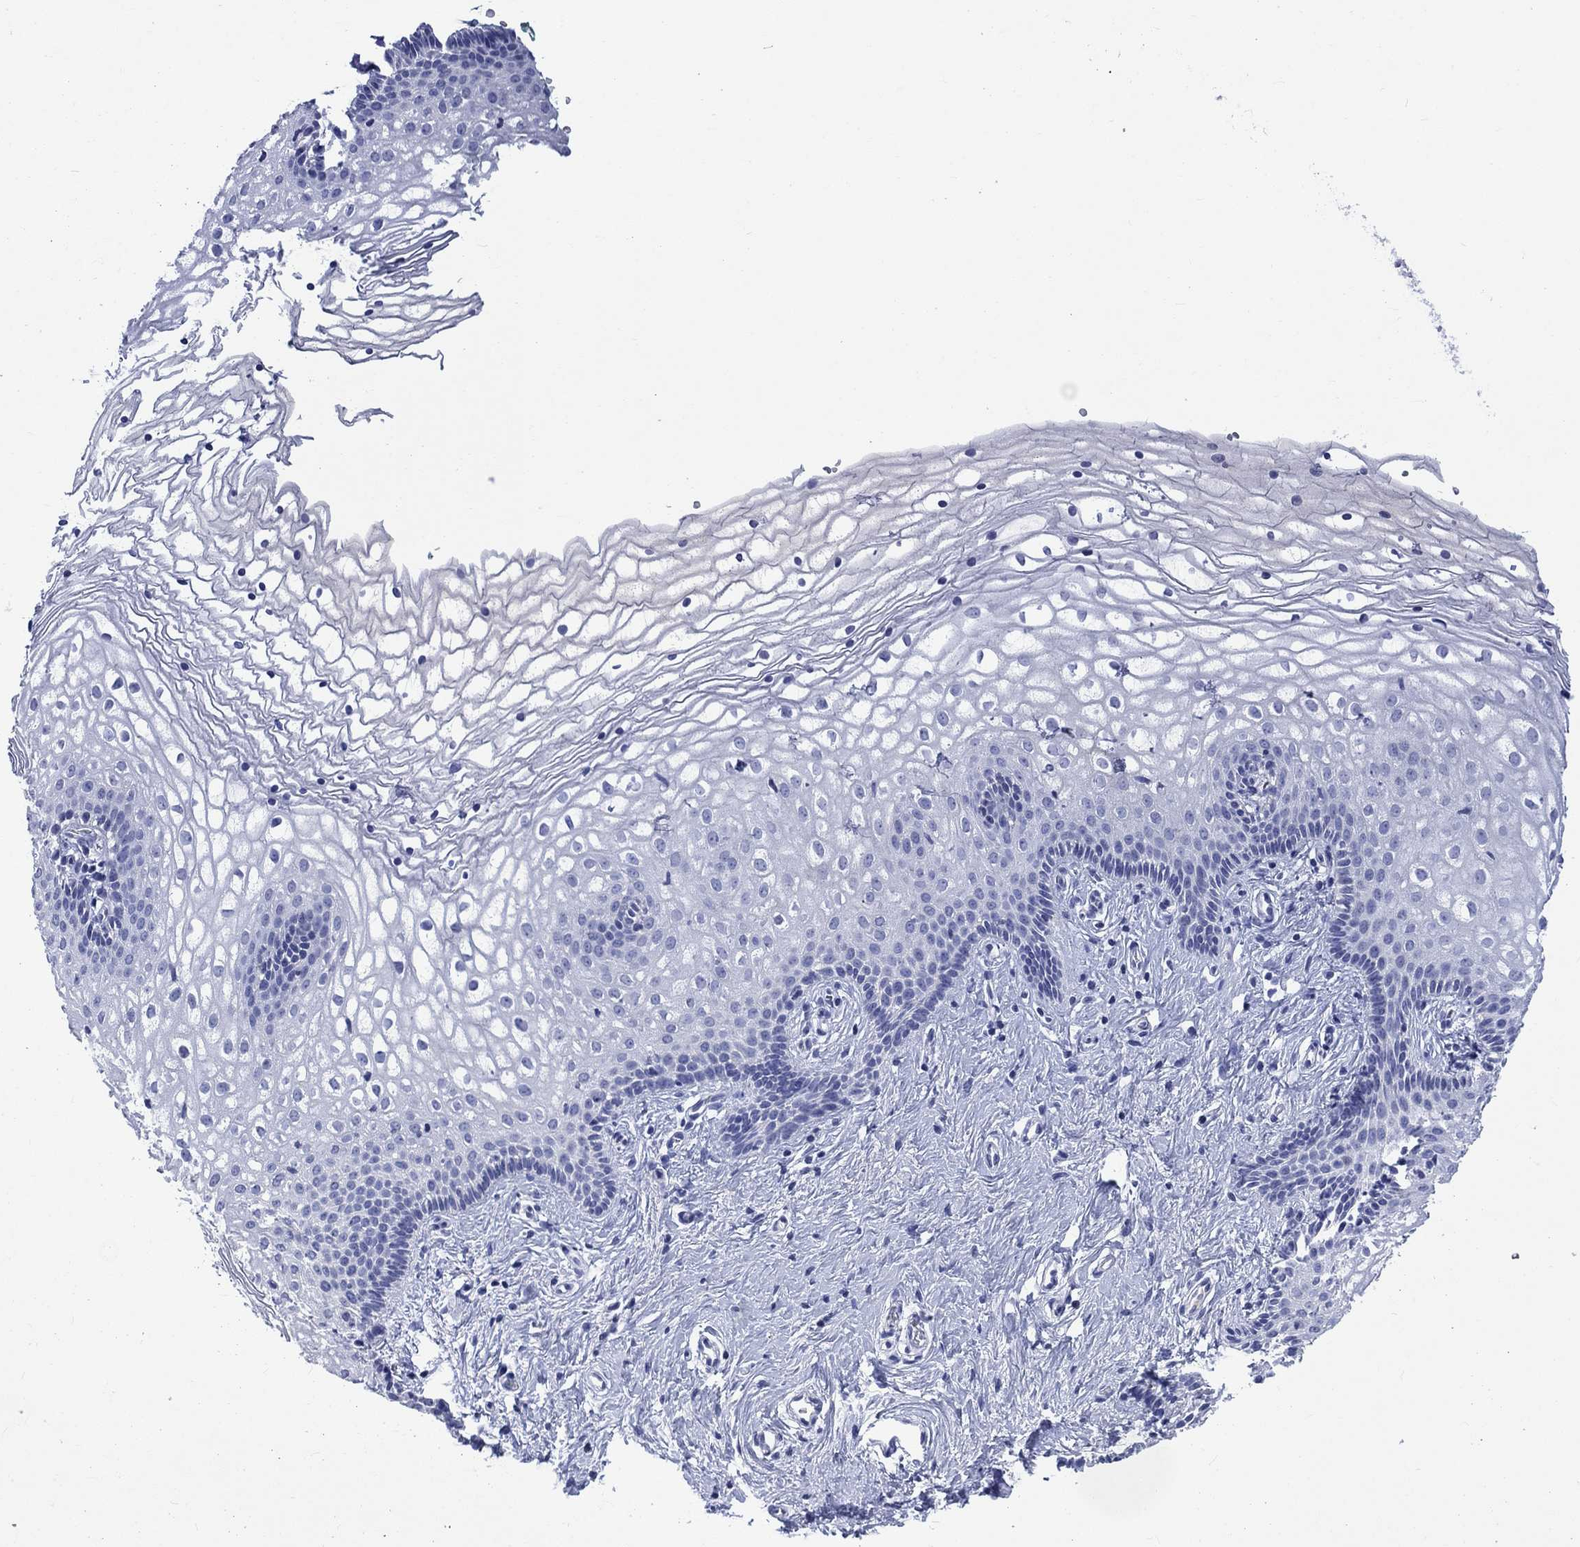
{"staining": {"intensity": "negative", "quantity": "none", "location": "none"}, "tissue": "vagina", "cell_type": "Squamous epithelial cells", "image_type": "normal", "snomed": [{"axis": "morphology", "description": "Normal tissue, NOS"}, {"axis": "topography", "description": "Vagina"}], "caption": "A micrograph of vagina stained for a protein shows no brown staining in squamous epithelial cells.", "gene": "CACNG3", "patient": {"sex": "female", "age": 36}}